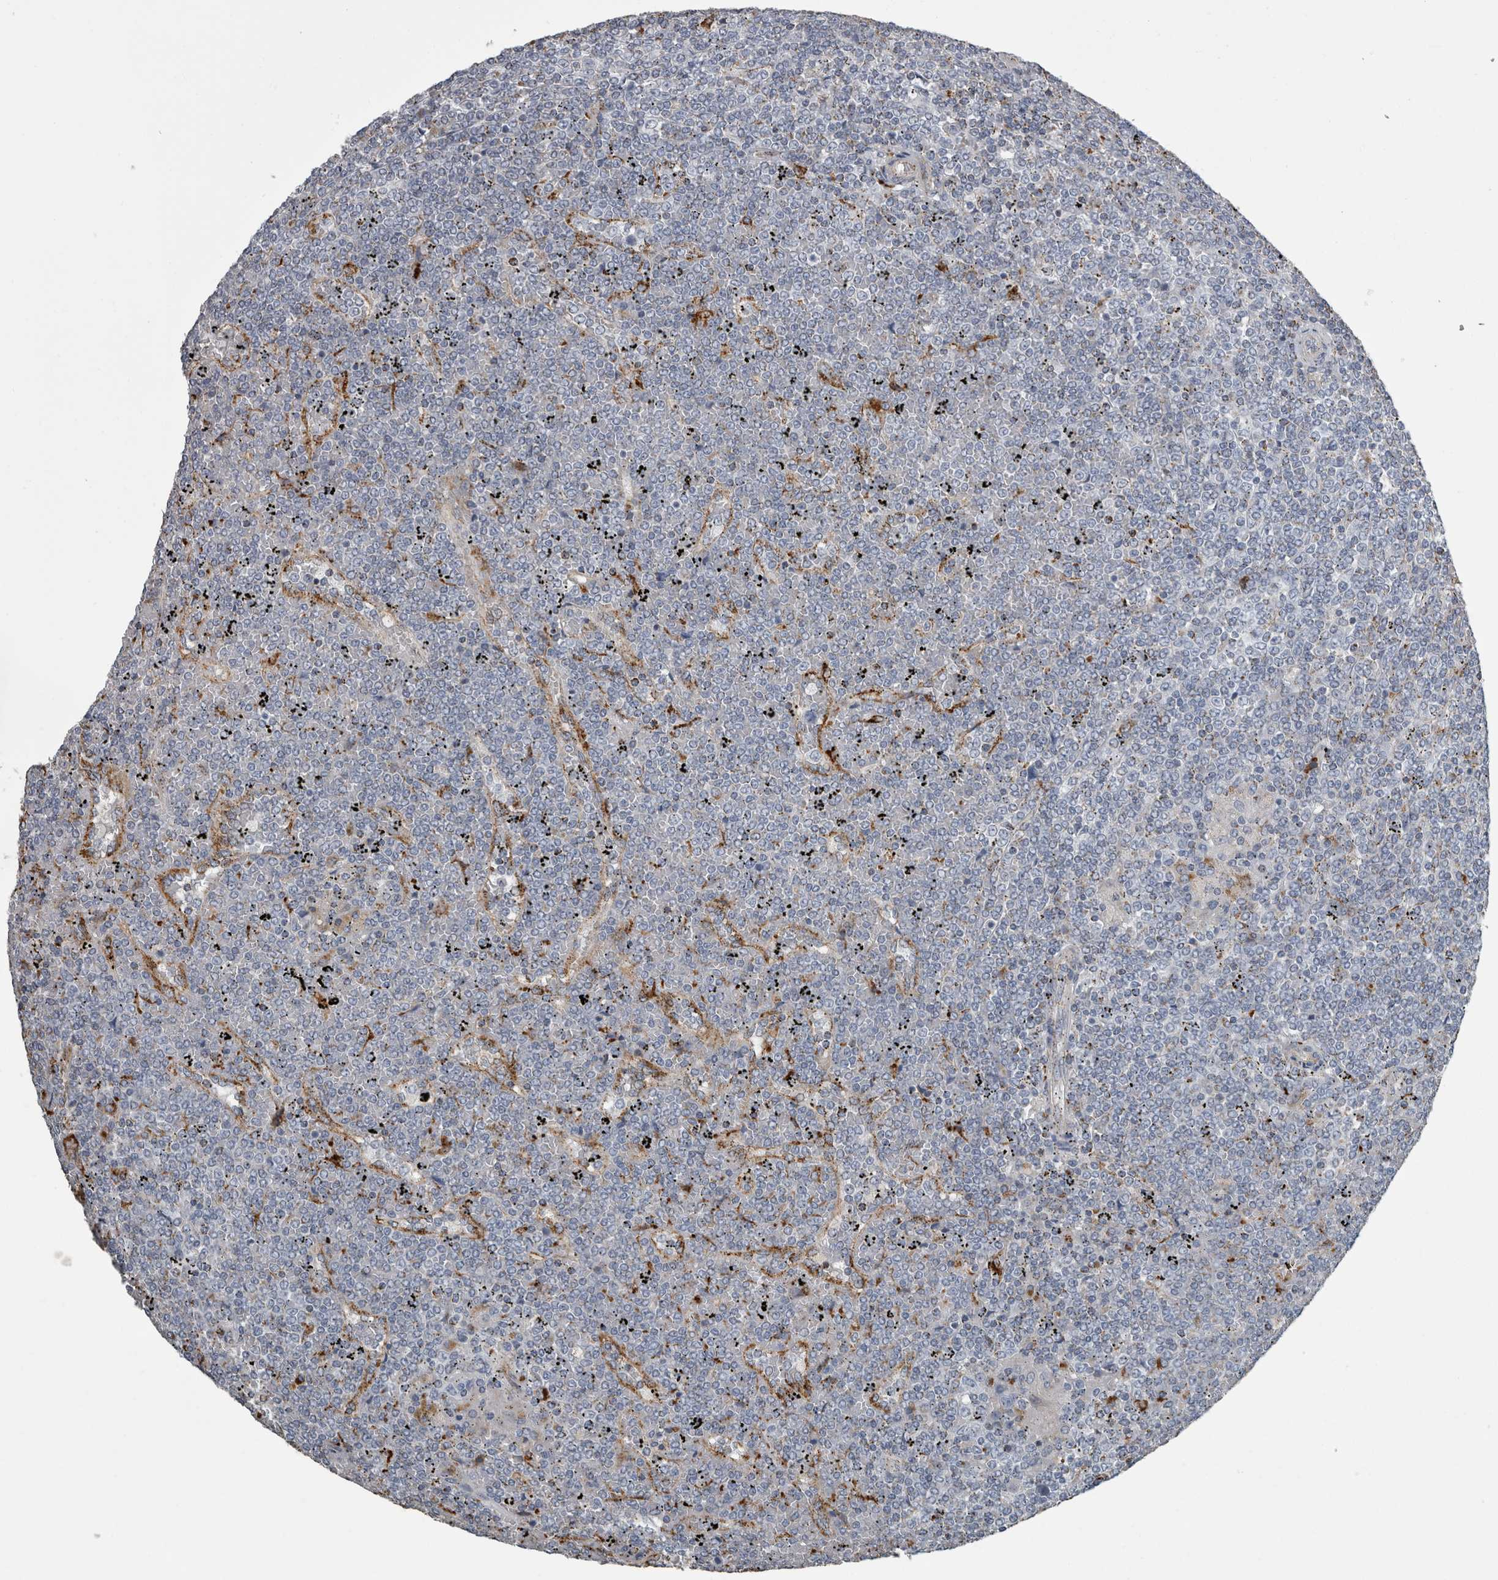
{"staining": {"intensity": "negative", "quantity": "none", "location": "none"}, "tissue": "lymphoma", "cell_type": "Tumor cells", "image_type": "cancer", "snomed": [{"axis": "morphology", "description": "Malignant lymphoma, non-Hodgkin's type, Low grade"}, {"axis": "topography", "description": "Spleen"}], "caption": "Protein analysis of lymphoma shows no significant expression in tumor cells.", "gene": "DPP7", "patient": {"sex": "female", "age": 19}}